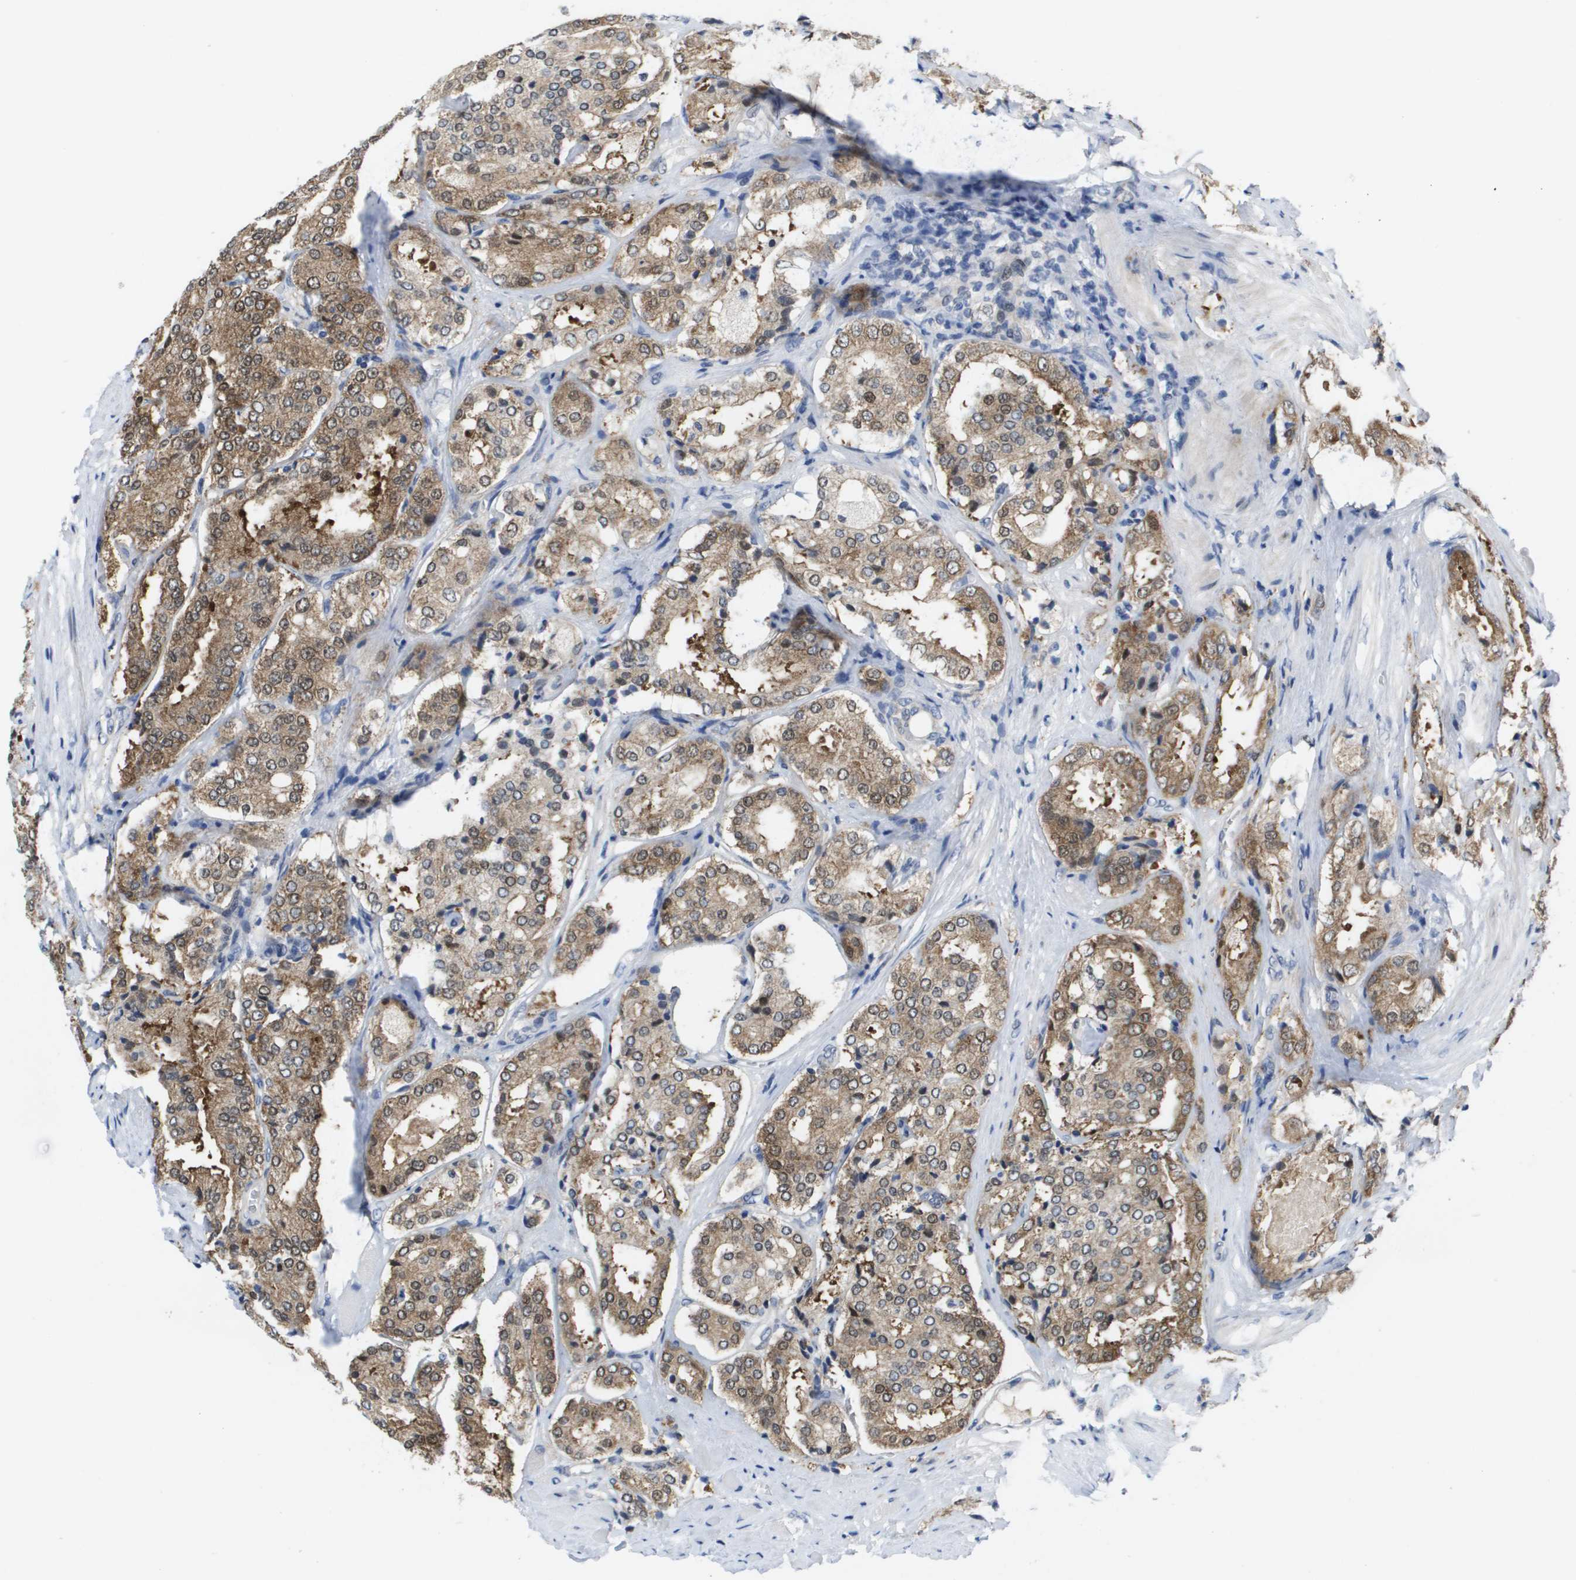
{"staining": {"intensity": "moderate", "quantity": ">75%", "location": "cytoplasmic/membranous"}, "tissue": "prostate cancer", "cell_type": "Tumor cells", "image_type": "cancer", "snomed": [{"axis": "morphology", "description": "Adenocarcinoma, High grade"}, {"axis": "topography", "description": "Prostate"}], "caption": "Immunohistochemical staining of human prostate cancer (adenocarcinoma (high-grade)) demonstrates medium levels of moderate cytoplasmic/membranous protein staining in about >75% of tumor cells.", "gene": "FKBP4", "patient": {"sex": "male", "age": 65}}